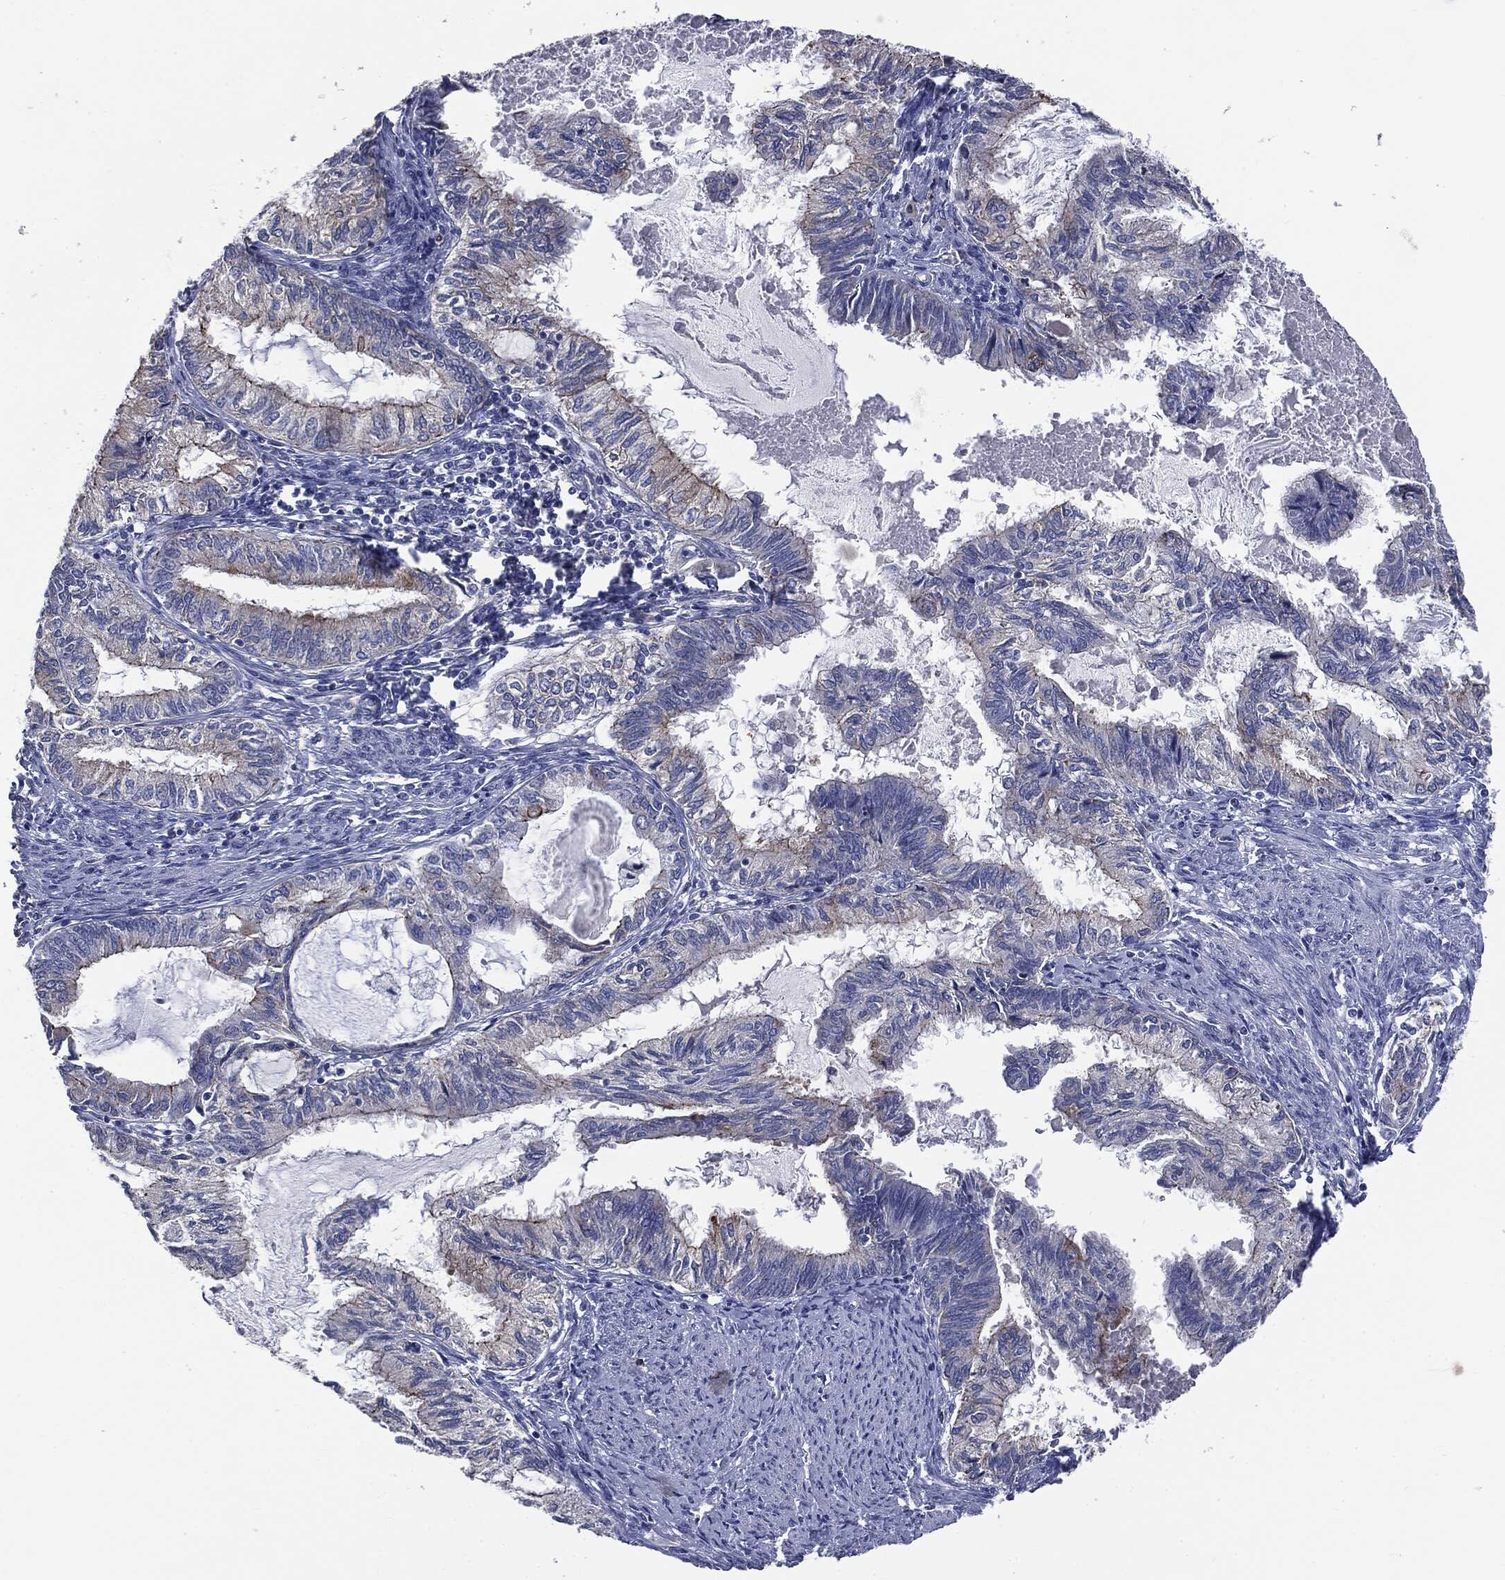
{"staining": {"intensity": "moderate", "quantity": "<25%", "location": "cytoplasmic/membranous"}, "tissue": "endometrial cancer", "cell_type": "Tumor cells", "image_type": "cancer", "snomed": [{"axis": "morphology", "description": "Adenocarcinoma, NOS"}, {"axis": "topography", "description": "Endometrium"}], "caption": "High-power microscopy captured an immunohistochemistry photomicrograph of endometrial adenocarcinoma, revealing moderate cytoplasmic/membranous positivity in approximately <25% of tumor cells.", "gene": "PTGS2", "patient": {"sex": "female", "age": 86}}